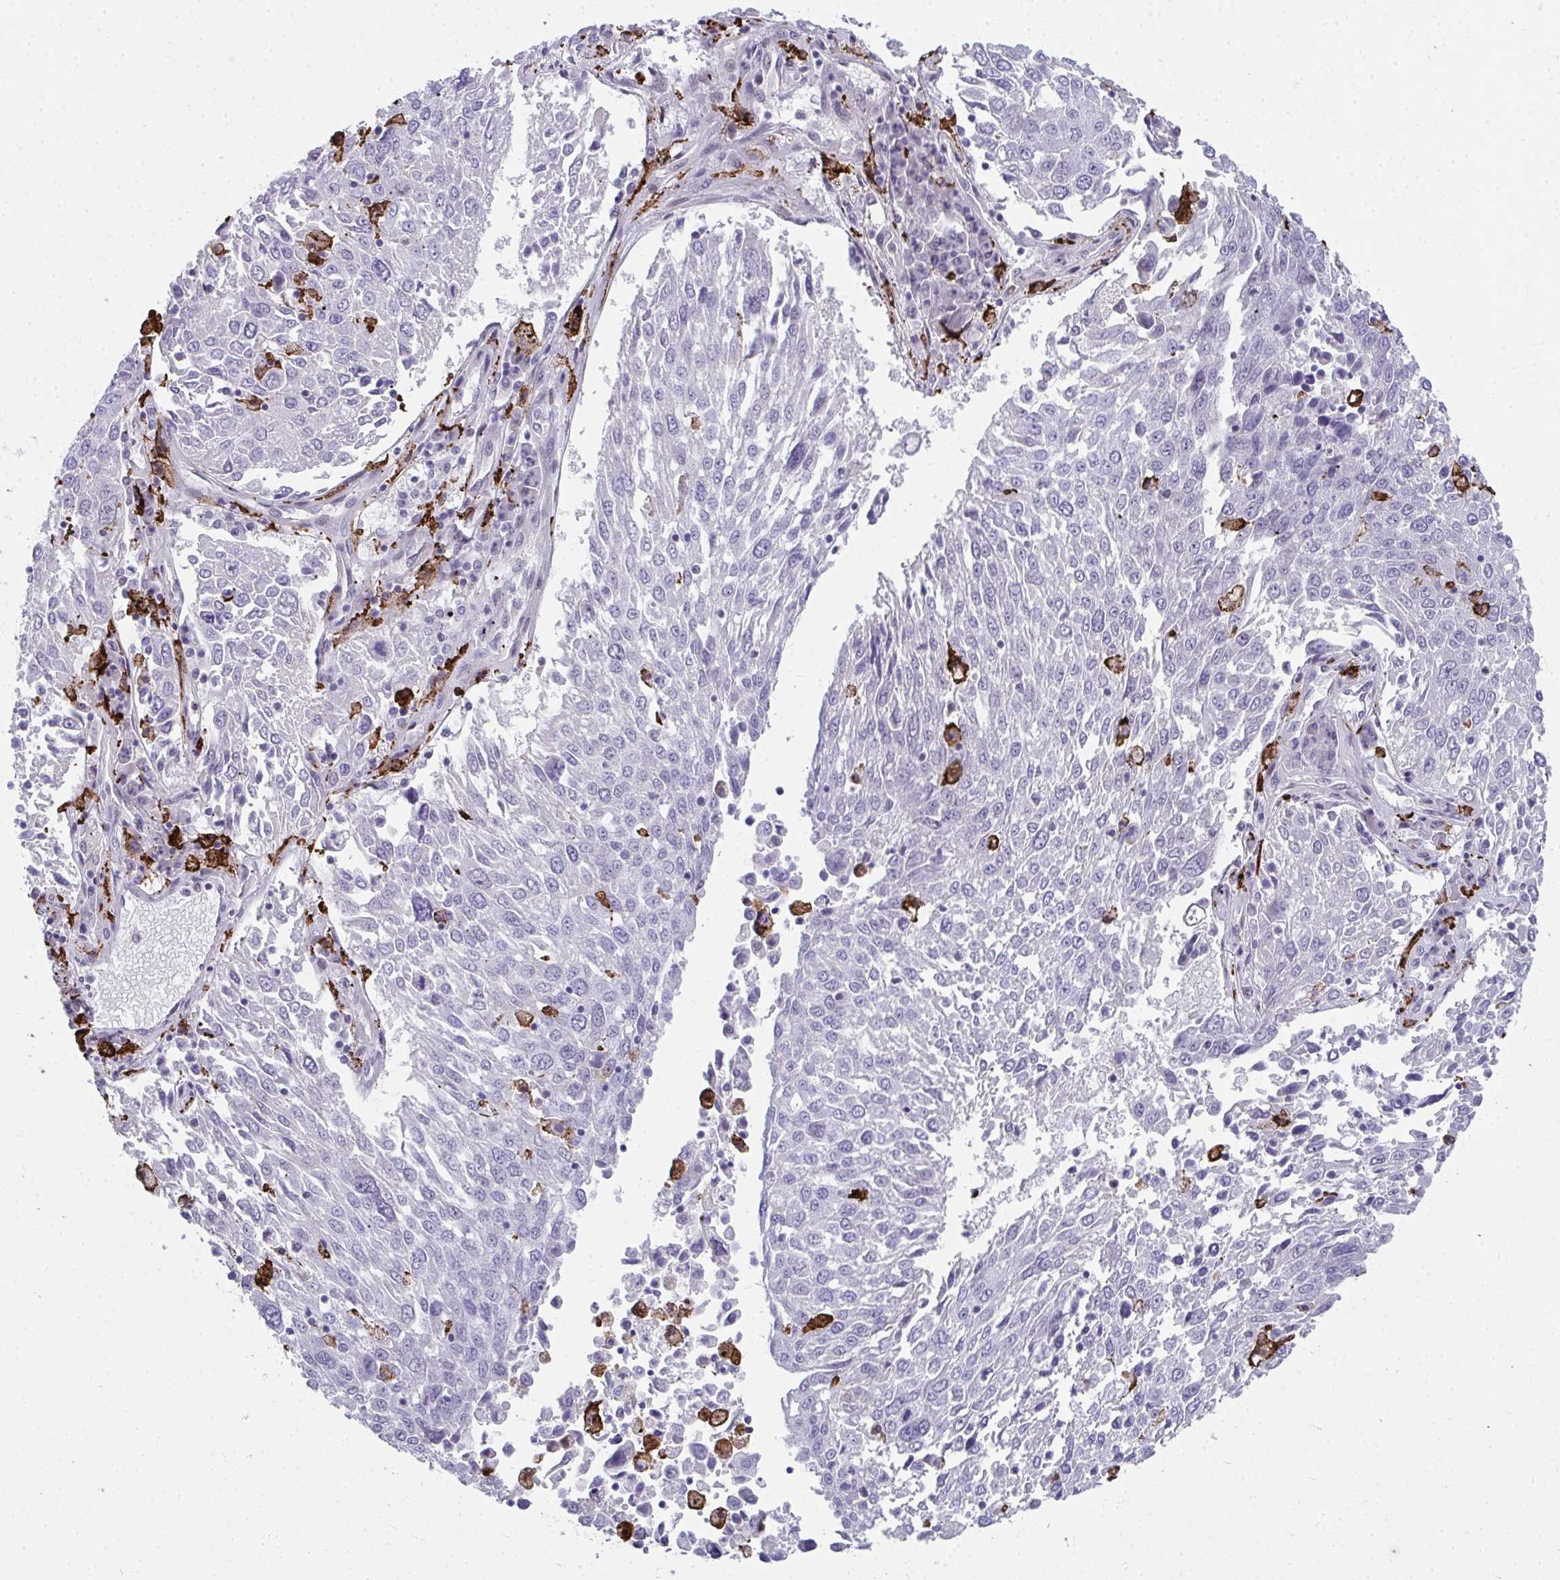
{"staining": {"intensity": "negative", "quantity": "none", "location": "none"}, "tissue": "lung cancer", "cell_type": "Tumor cells", "image_type": "cancer", "snomed": [{"axis": "morphology", "description": "Squamous cell carcinoma, NOS"}, {"axis": "topography", "description": "Lung"}], "caption": "Histopathology image shows no protein positivity in tumor cells of squamous cell carcinoma (lung) tissue.", "gene": "CD163", "patient": {"sex": "male", "age": 65}}